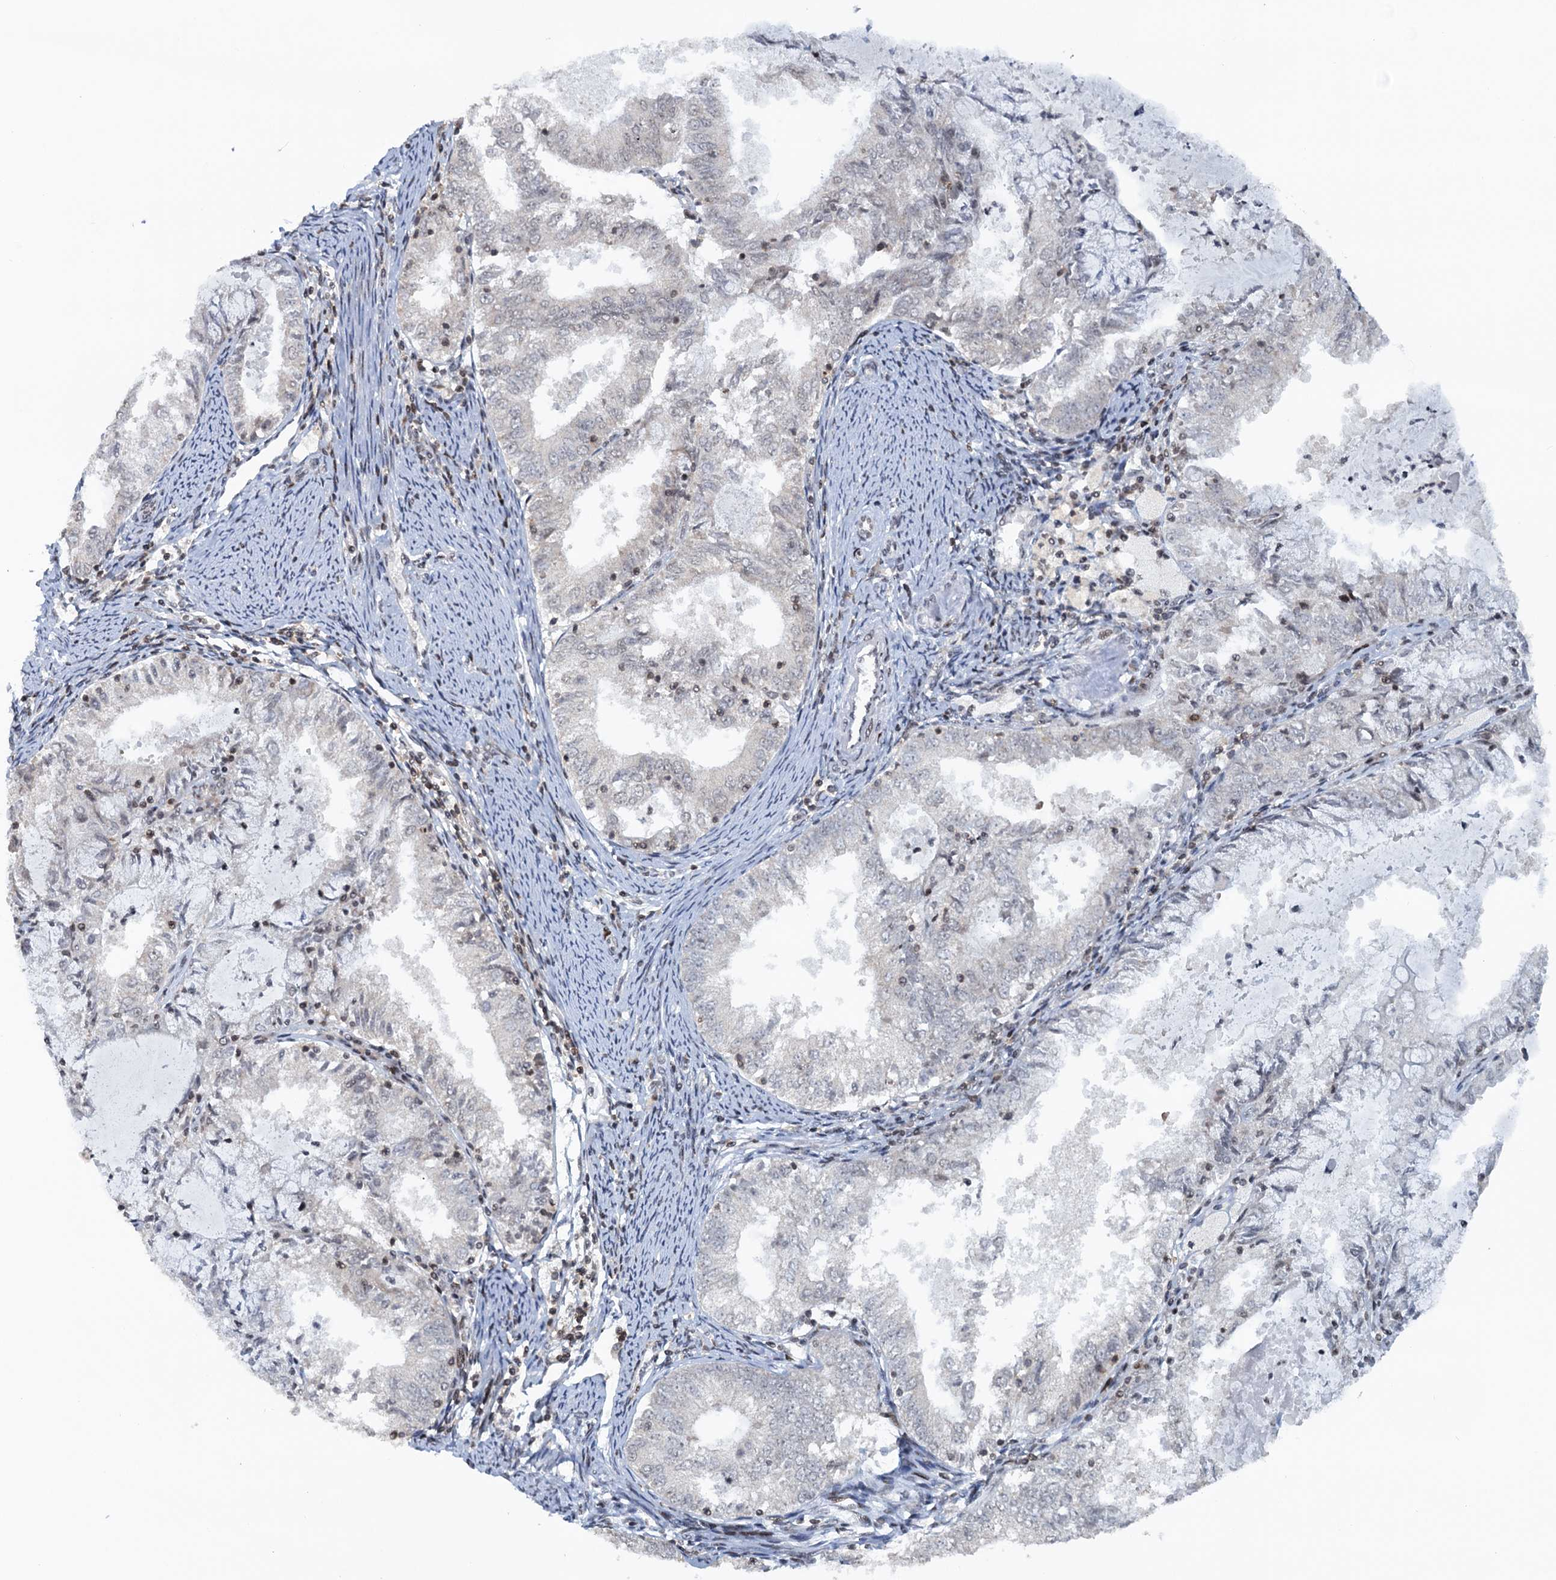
{"staining": {"intensity": "negative", "quantity": "none", "location": "none"}, "tissue": "endometrial cancer", "cell_type": "Tumor cells", "image_type": "cancer", "snomed": [{"axis": "morphology", "description": "Adenocarcinoma, NOS"}, {"axis": "topography", "description": "Endometrium"}], "caption": "This is an immunohistochemistry (IHC) photomicrograph of human adenocarcinoma (endometrial). There is no expression in tumor cells.", "gene": "FYB1", "patient": {"sex": "female", "age": 57}}